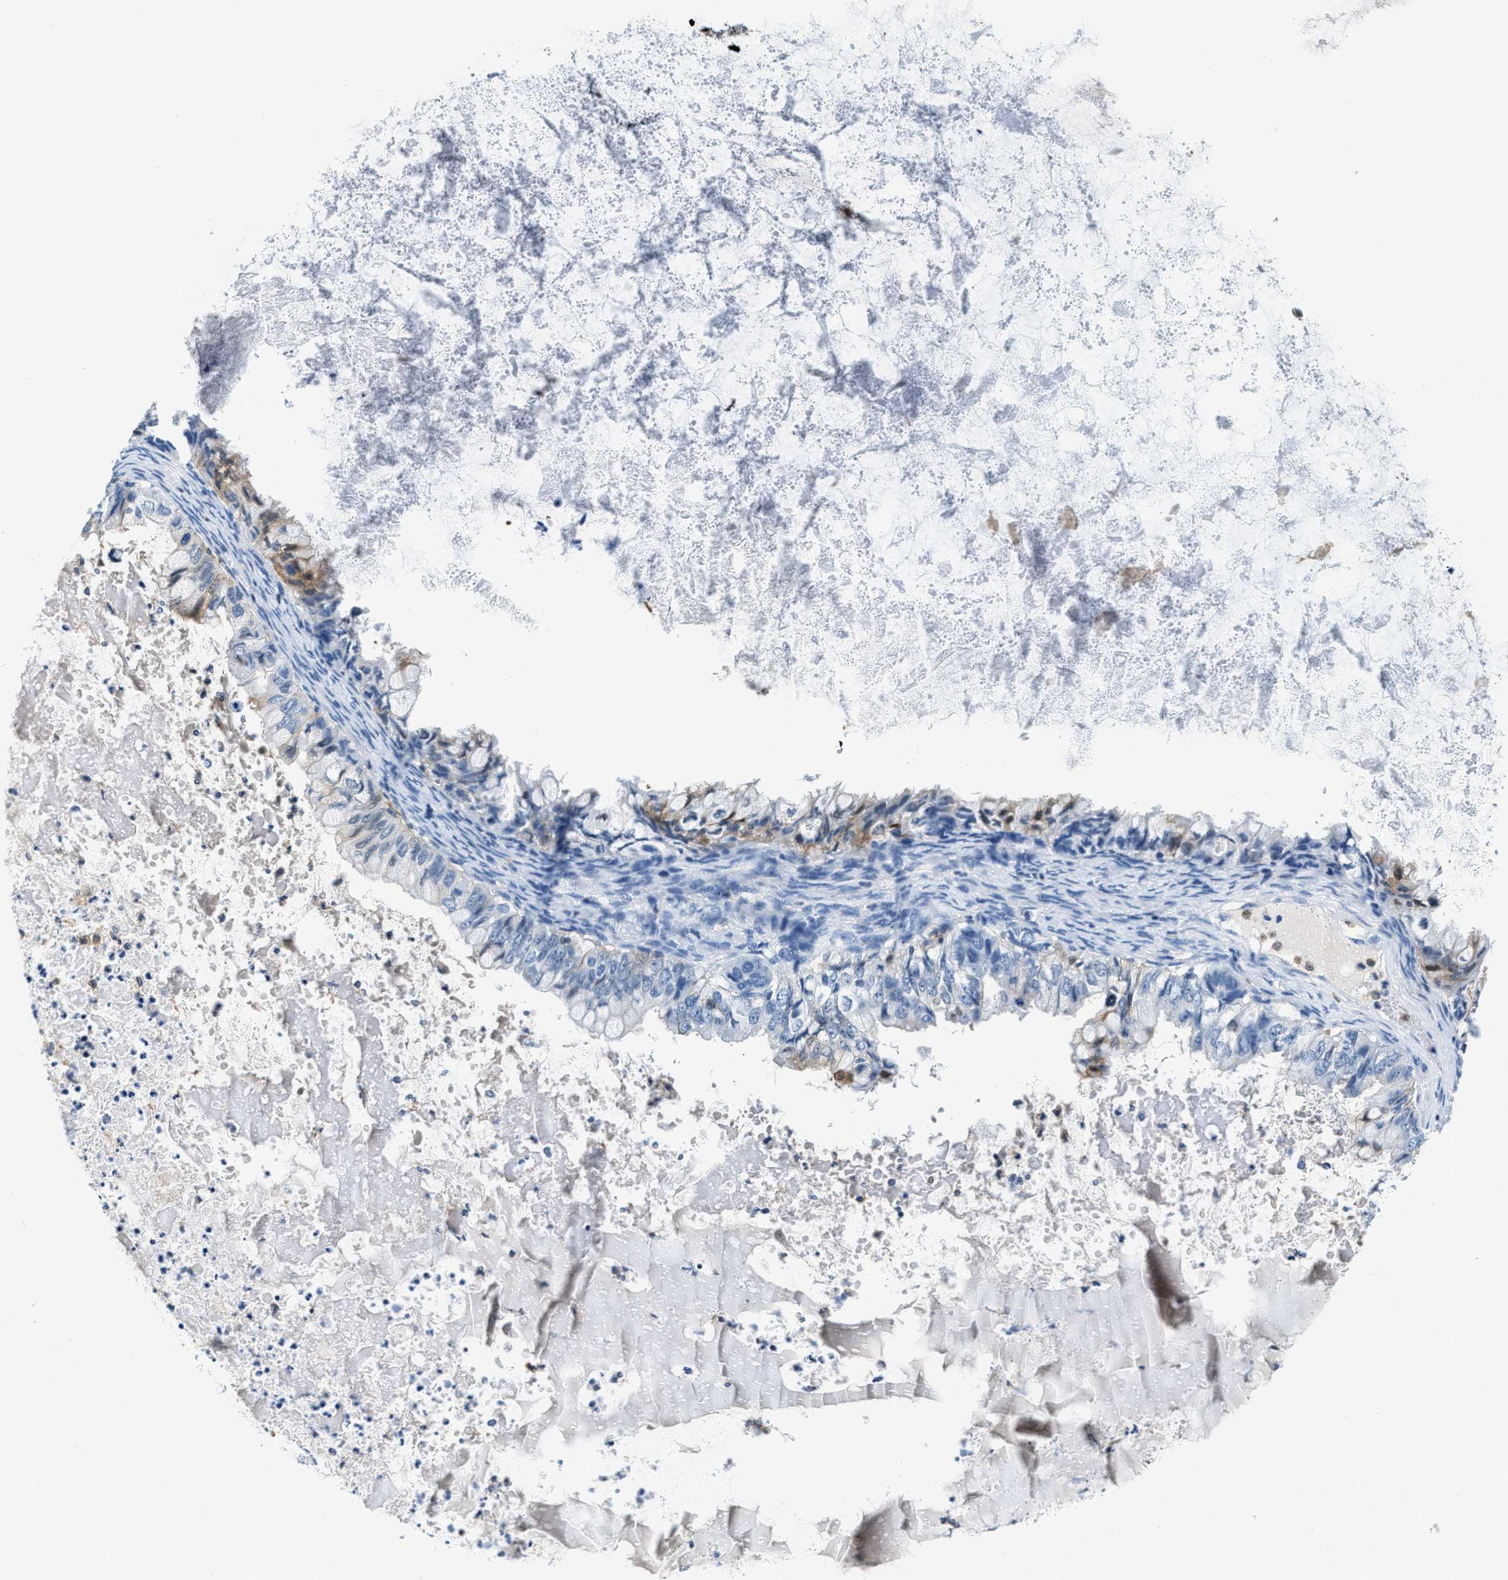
{"staining": {"intensity": "weak", "quantity": "<25%", "location": "cytoplasmic/membranous"}, "tissue": "ovarian cancer", "cell_type": "Tumor cells", "image_type": "cancer", "snomed": [{"axis": "morphology", "description": "Cystadenocarcinoma, mucinous, NOS"}, {"axis": "topography", "description": "Ovary"}], "caption": "This is an immunohistochemistry (IHC) histopathology image of human mucinous cystadenocarcinoma (ovarian). There is no expression in tumor cells.", "gene": "CAPG", "patient": {"sex": "female", "age": 80}}